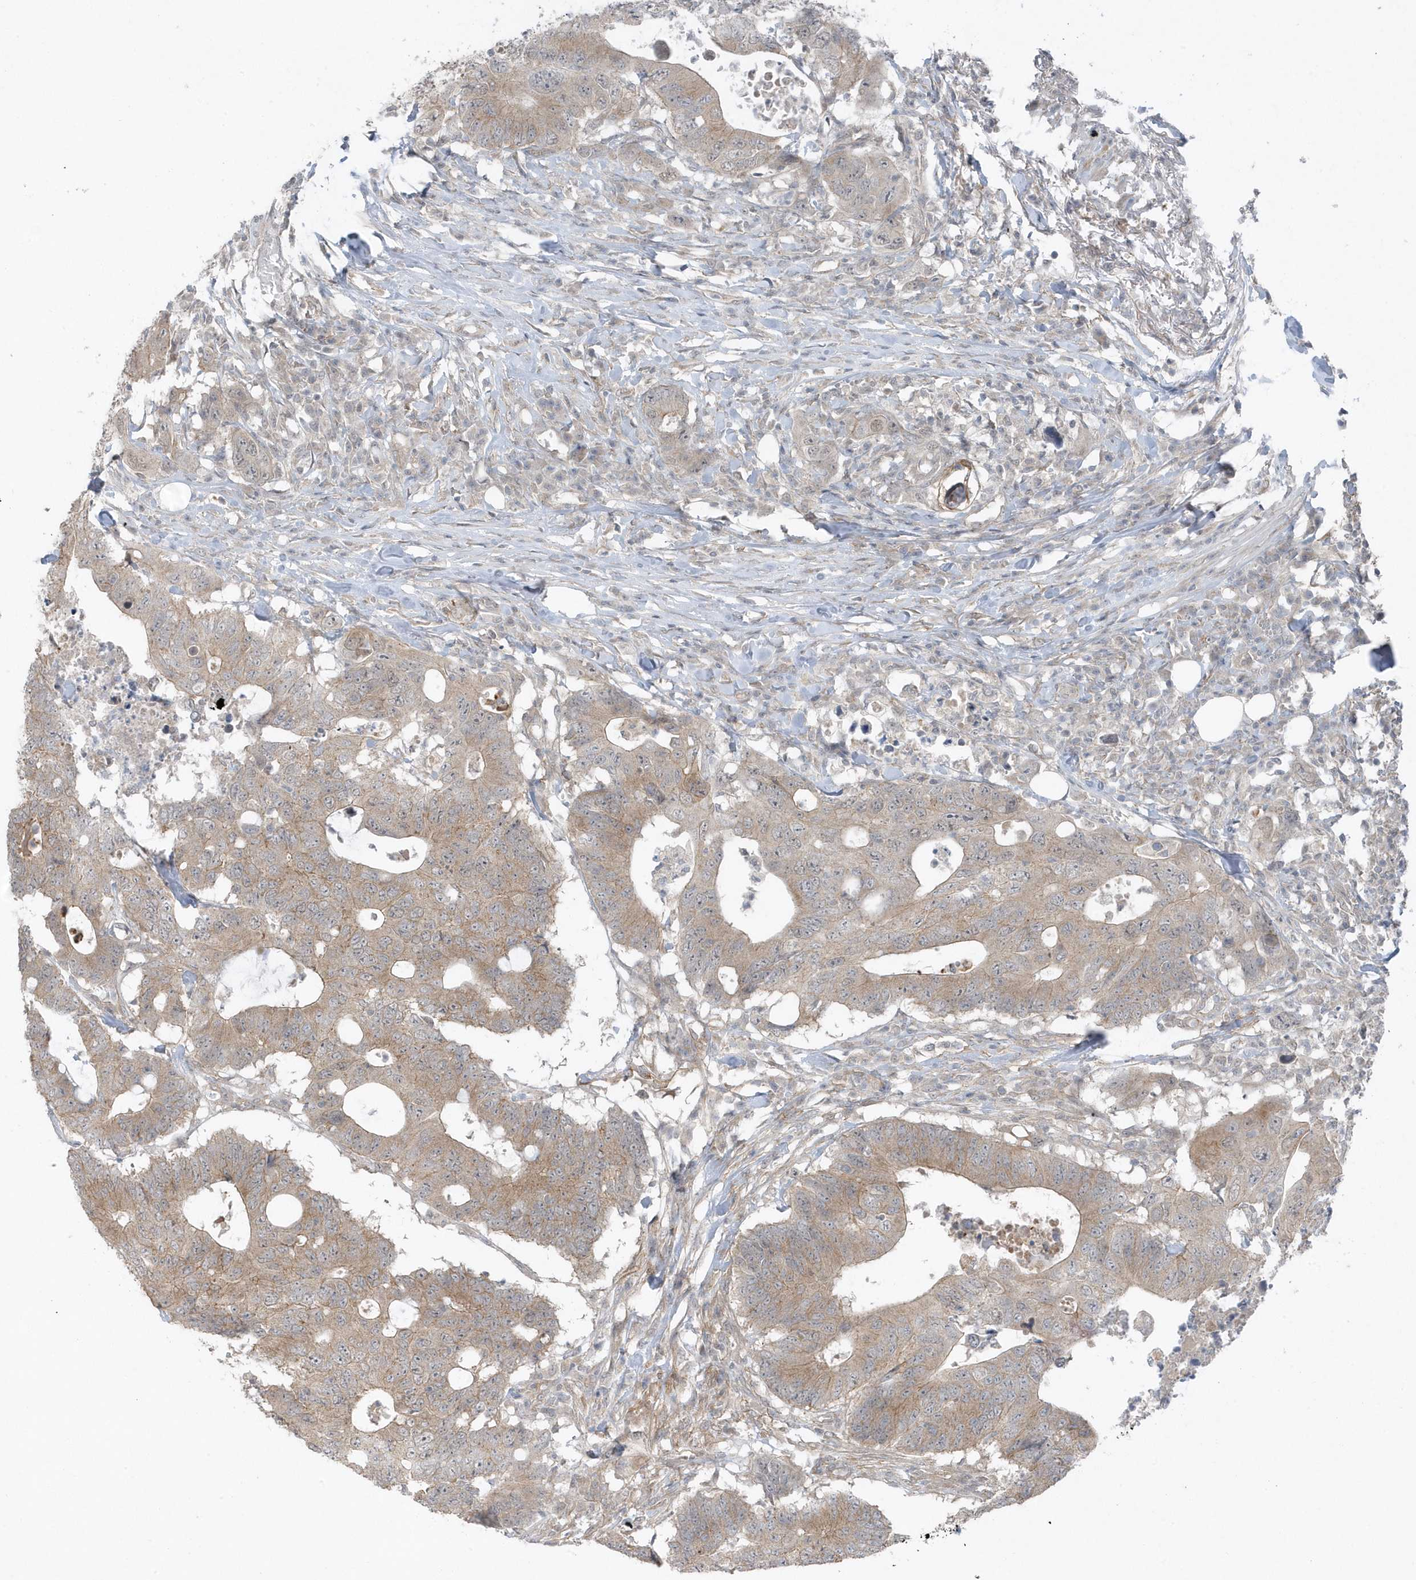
{"staining": {"intensity": "weak", "quantity": ">75%", "location": "cytoplasmic/membranous"}, "tissue": "colorectal cancer", "cell_type": "Tumor cells", "image_type": "cancer", "snomed": [{"axis": "morphology", "description": "Adenocarcinoma, NOS"}, {"axis": "topography", "description": "Colon"}], "caption": "An immunohistochemistry (IHC) photomicrograph of neoplastic tissue is shown. Protein staining in brown labels weak cytoplasmic/membranous positivity in colorectal adenocarcinoma within tumor cells.", "gene": "PARD3B", "patient": {"sex": "male", "age": 71}}